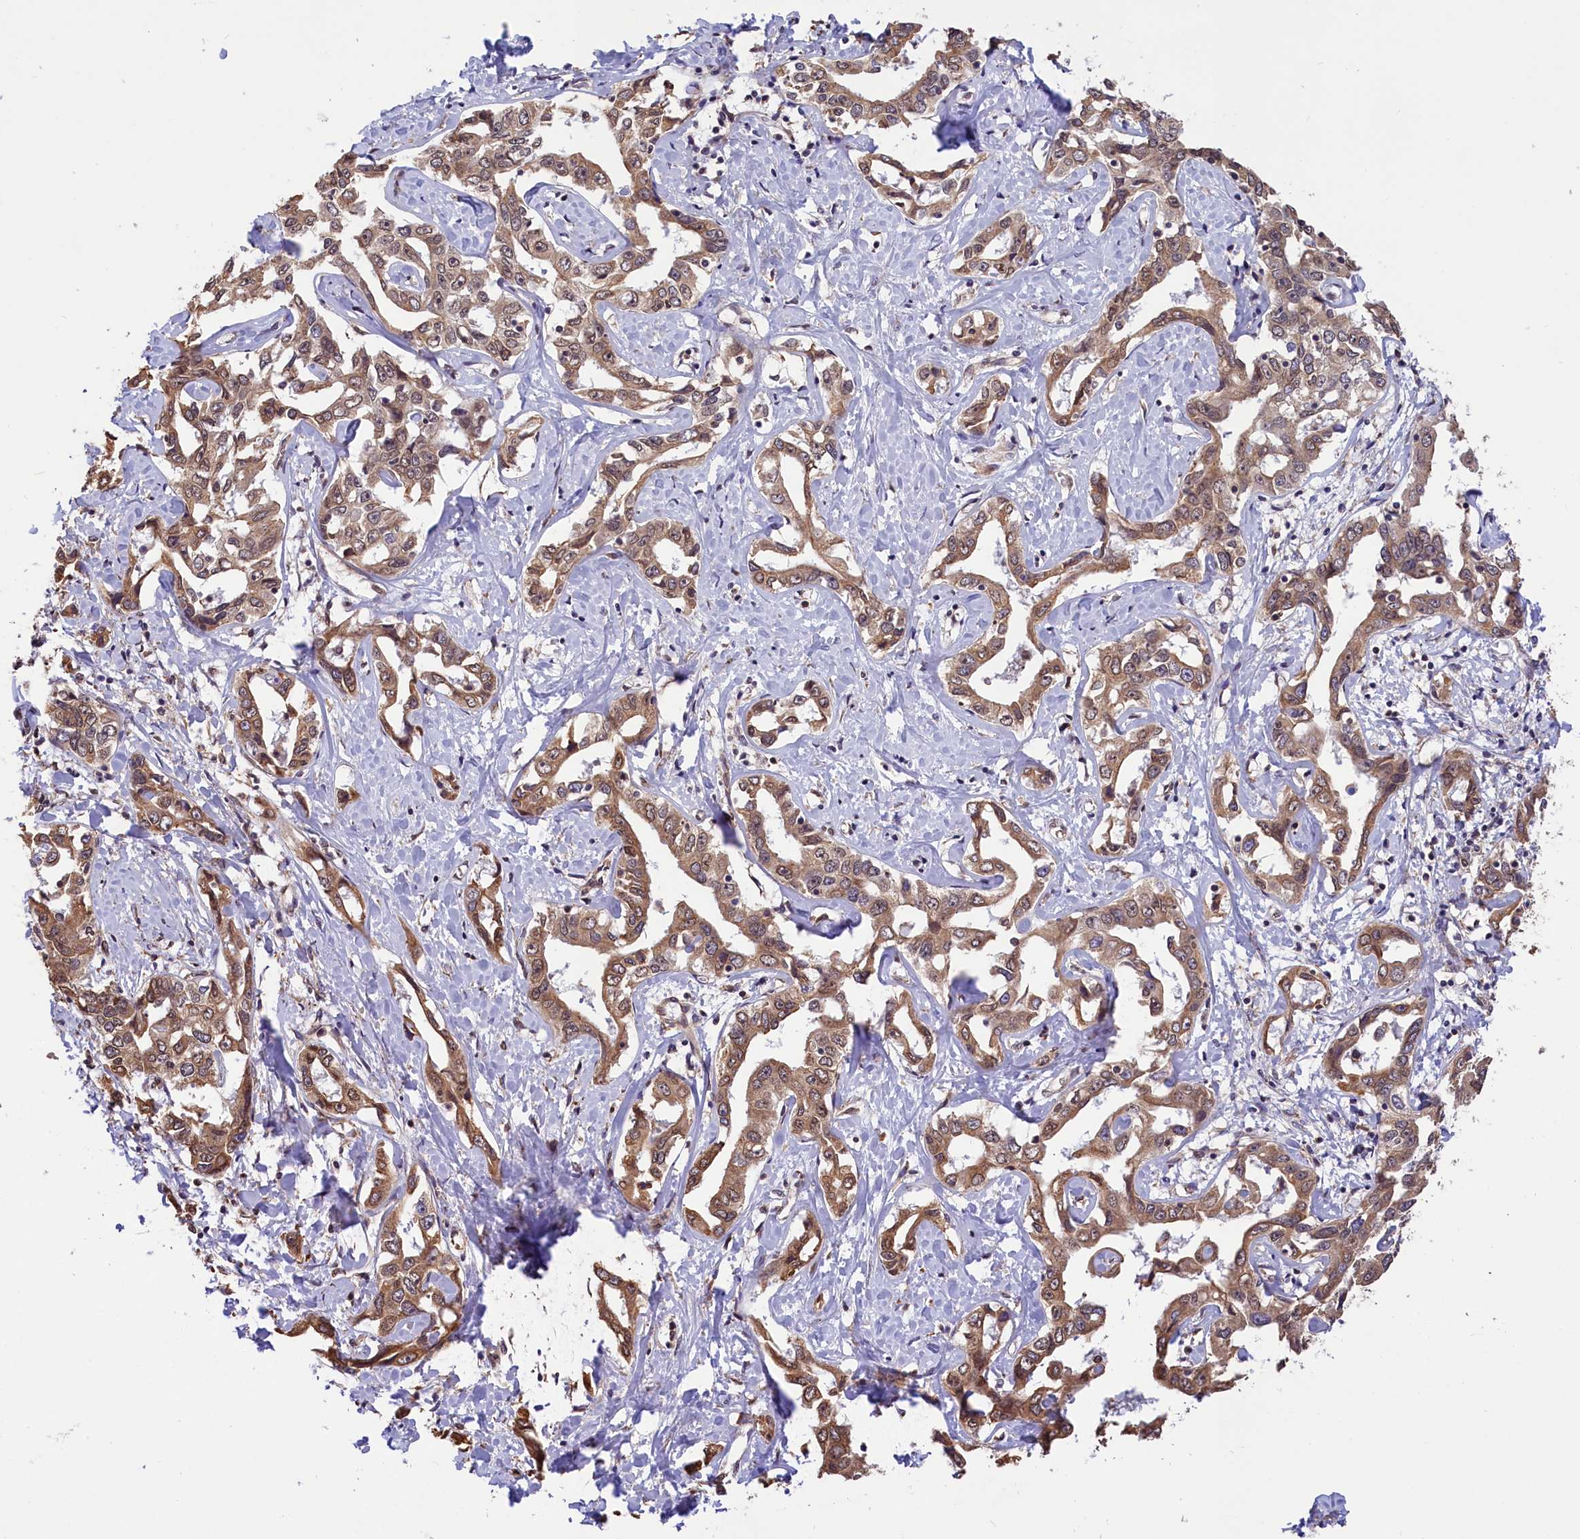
{"staining": {"intensity": "moderate", "quantity": ">75%", "location": "cytoplasmic/membranous,nuclear"}, "tissue": "liver cancer", "cell_type": "Tumor cells", "image_type": "cancer", "snomed": [{"axis": "morphology", "description": "Cholangiocarcinoma"}, {"axis": "topography", "description": "Liver"}], "caption": "Moderate cytoplasmic/membranous and nuclear protein positivity is appreciated in about >75% of tumor cells in liver cancer (cholangiocarcinoma).", "gene": "ZC3H4", "patient": {"sex": "male", "age": 59}}